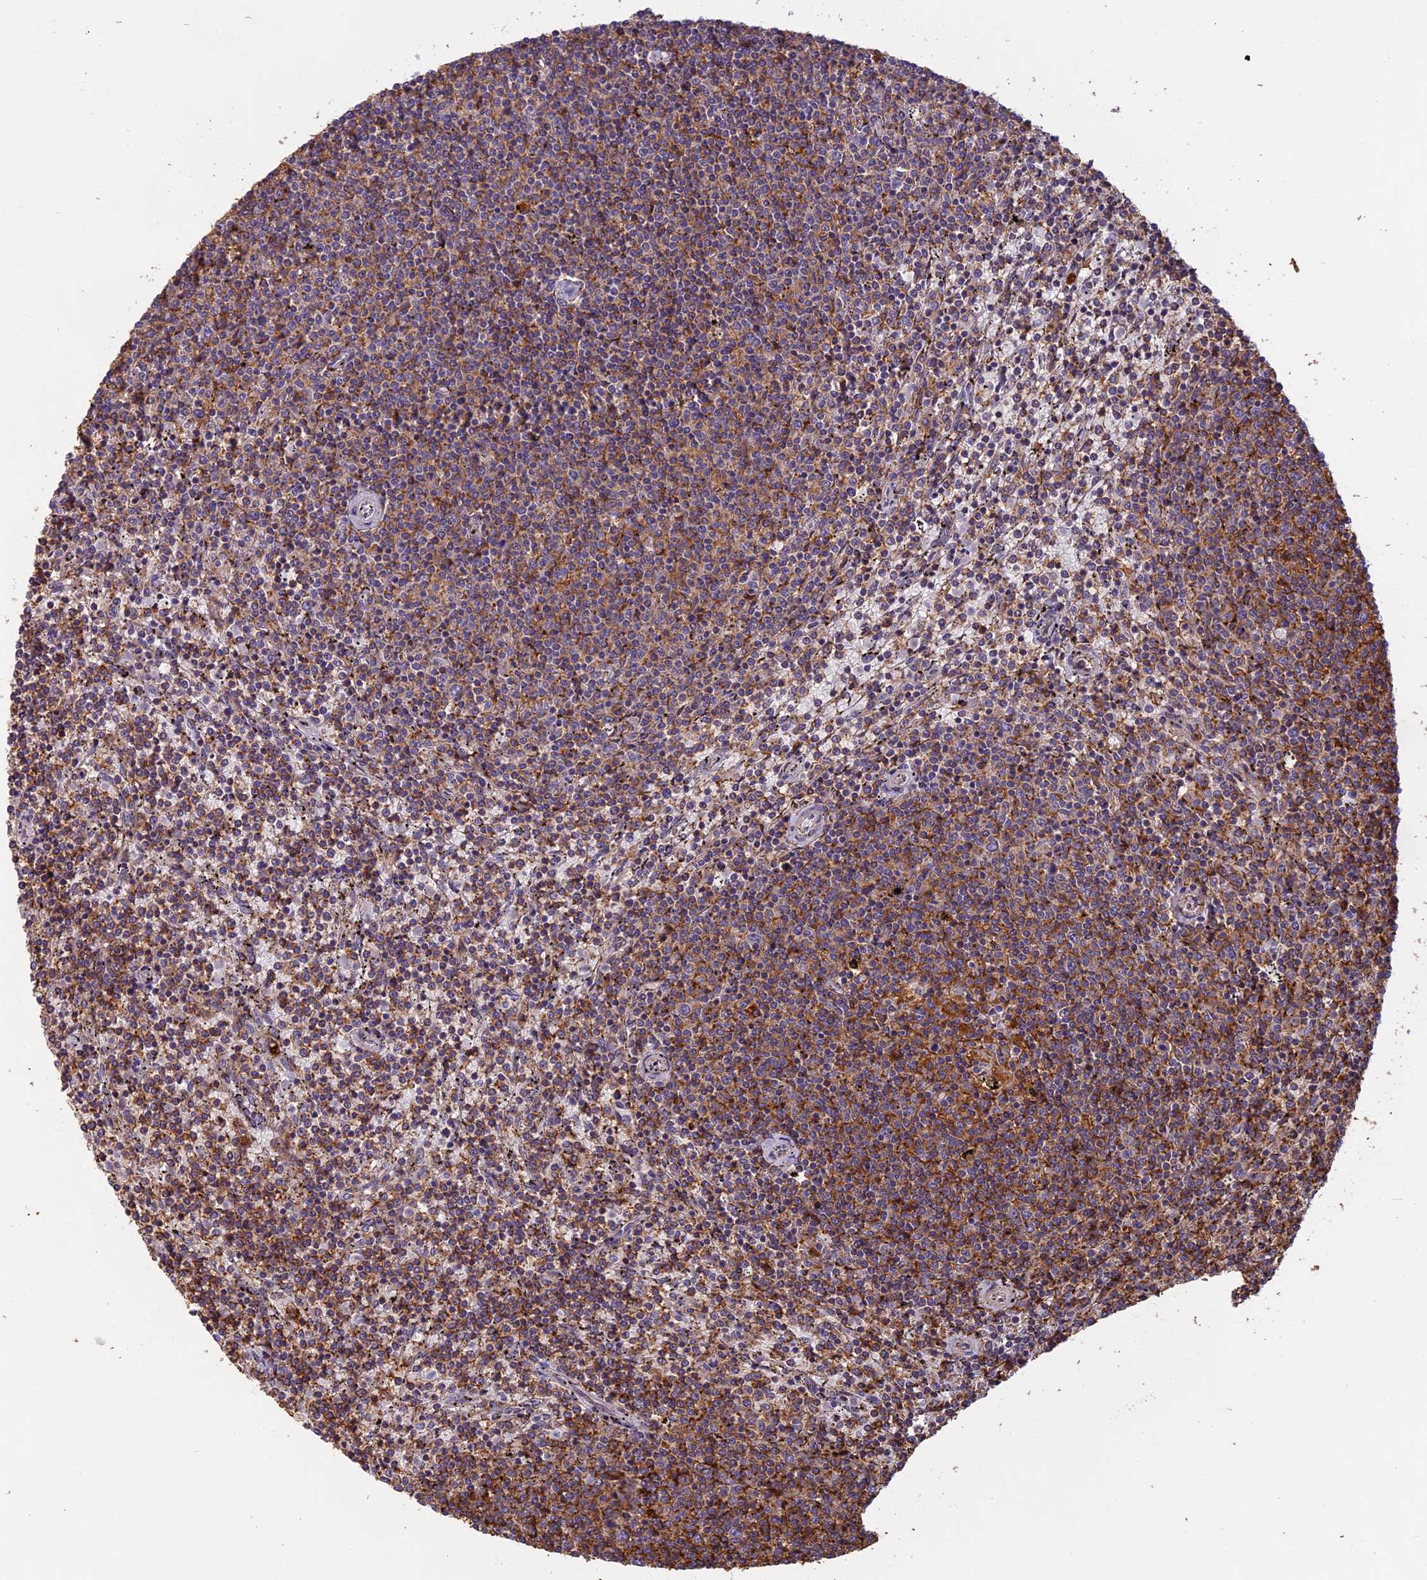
{"staining": {"intensity": "moderate", "quantity": "25%-75%", "location": "cytoplasmic/membranous"}, "tissue": "lymphoma", "cell_type": "Tumor cells", "image_type": "cancer", "snomed": [{"axis": "morphology", "description": "Malignant lymphoma, non-Hodgkin's type, Low grade"}, {"axis": "topography", "description": "Spleen"}], "caption": "Human malignant lymphoma, non-Hodgkin's type (low-grade) stained with a brown dye demonstrates moderate cytoplasmic/membranous positive positivity in approximately 25%-75% of tumor cells.", "gene": "EDAR", "patient": {"sex": "female", "age": 50}}